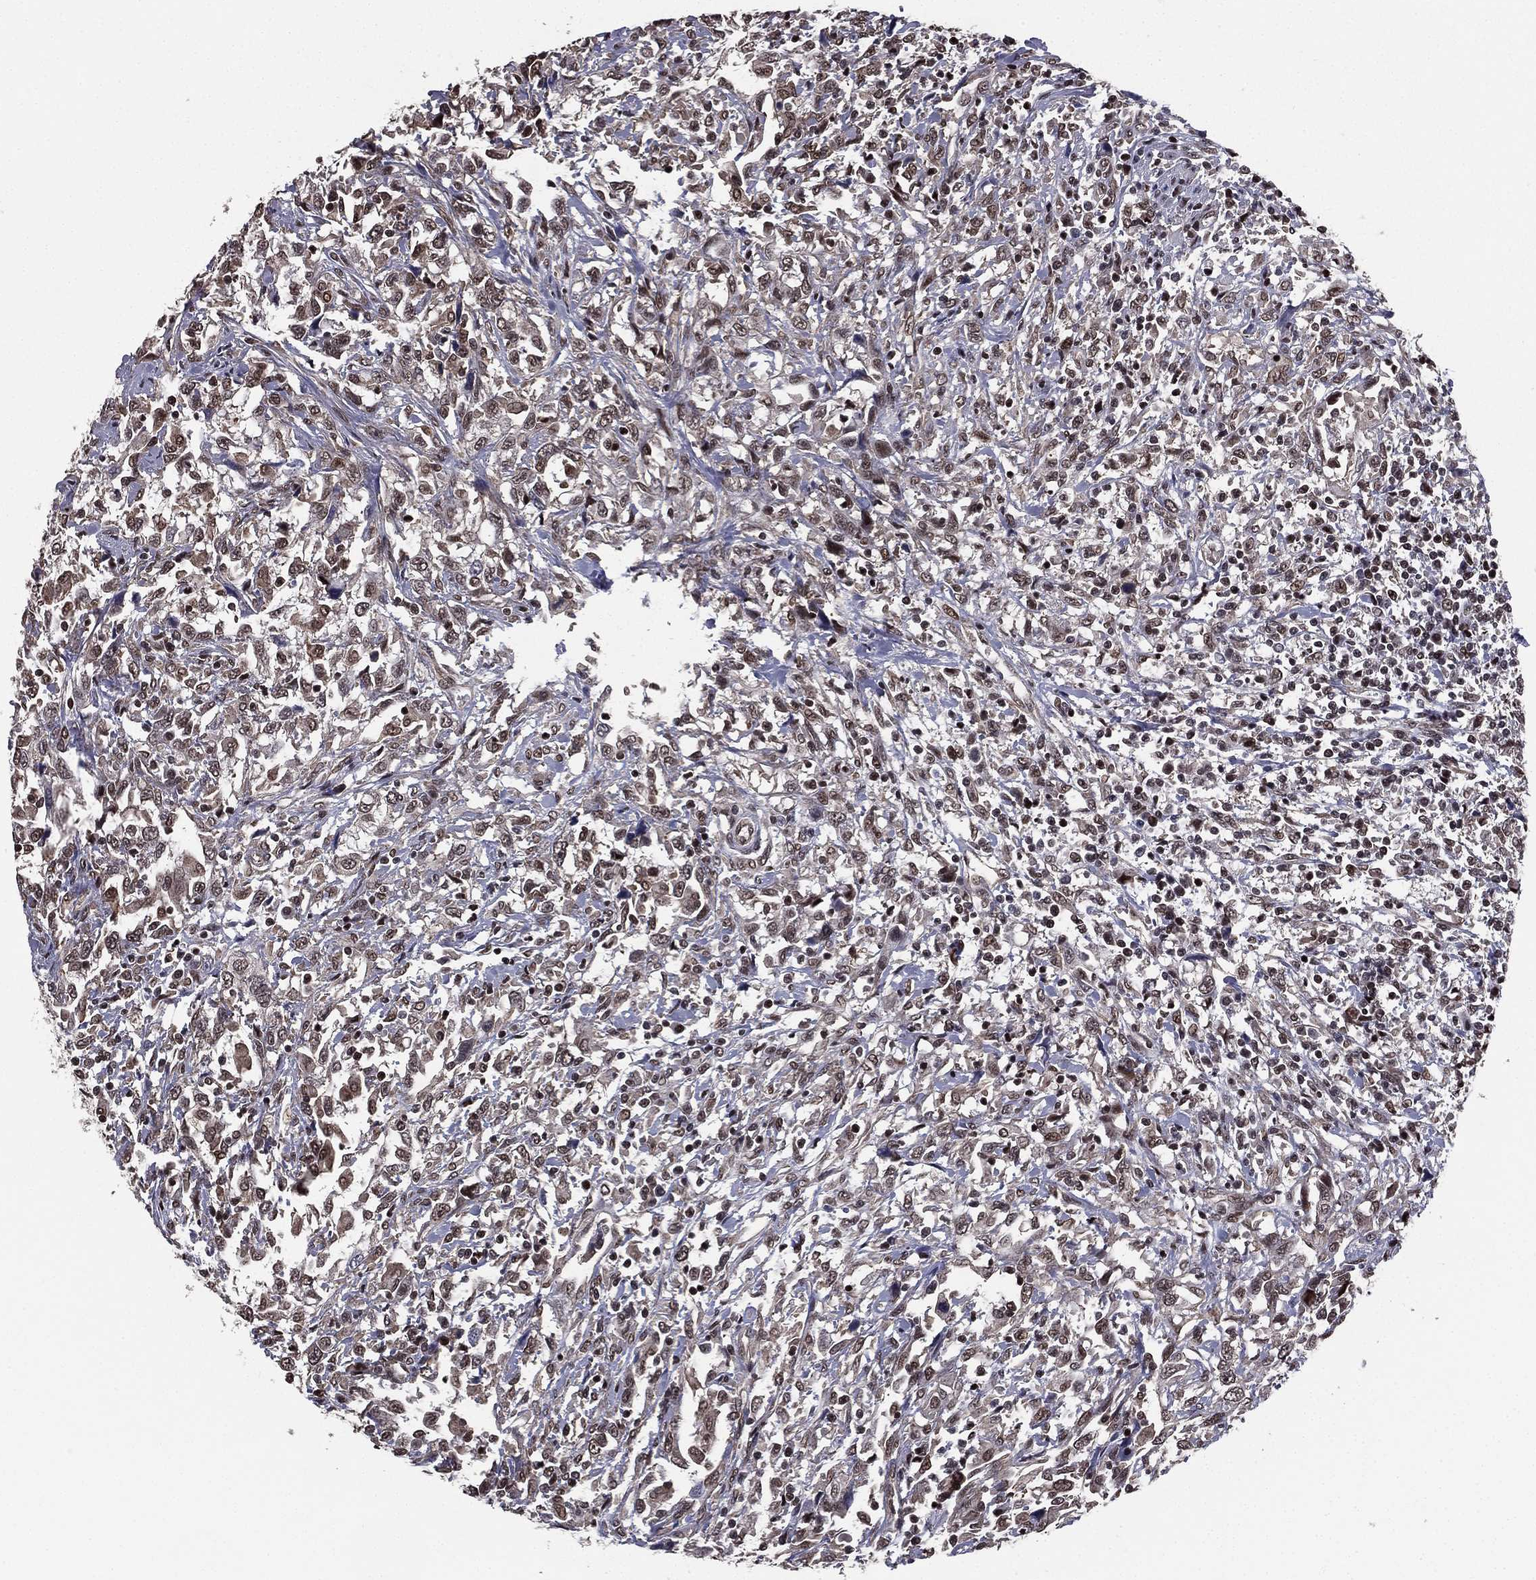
{"staining": {"intensity": "weak", "quantity": "<25%", "location": "cytoplasmic/membranous"}, "tissue": "urothelial cancer", "cell_type": "Tumor cells", "image_type": "cancer", "snomed": [{"axis": "morphology", "description": "Urothelial carcinoma, NOS"}, {"axis": "morphology", "description": "Urothelial carcinoma, High grade"}, {"axis": "topography", "description": "Urinary bladder"}], "caption": "Tumor cells show no significant protein staining in urothelial cancer. (DAB immunohistochemistry (IHC) with hematoxylin counter stain).", "gene": "RARB", "patient": {"sex": "female", "age": 64}}